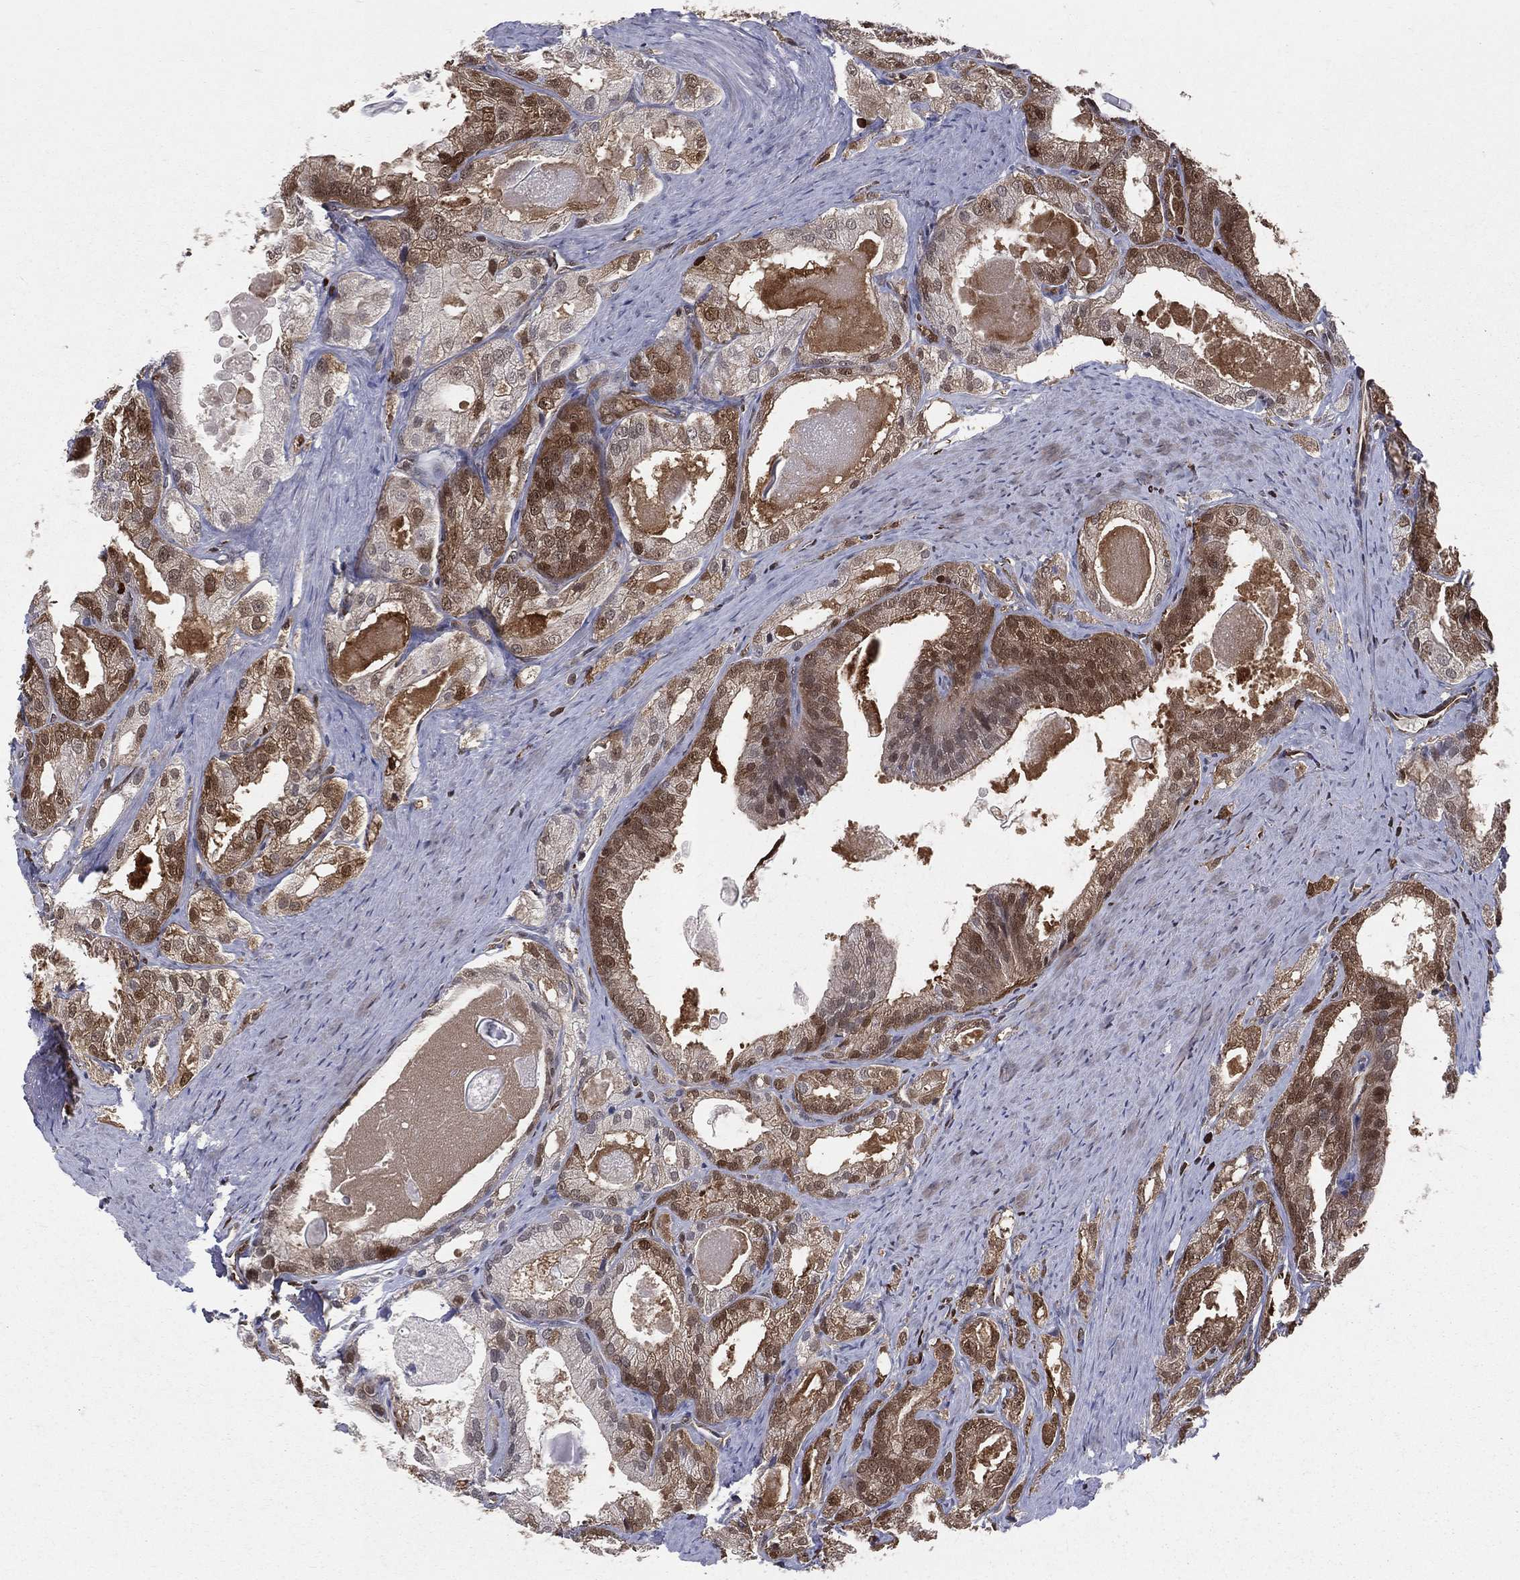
{"staining": {"intensity": "strong", "quantity": "25%-75%", "location": "cytoplasmic/membranous,nuclear"}, "tissue": "prostate cancer", "cell_type": "Tumor cells", "image_type": "cancer", "snomed": [{"axis": "morphology", "description": "Adenocarcinoma, NOS"}, {"axis": "morphology", "description": "Adenocarcinoma, High grade"}, {"axis": "topography", "description": "Prostate"}], "caption": "Prostate adenocarcinoma stained with immunohistochemistry shows strong cytoplasmic/membranous and nuclear staining in about 25%-75% of tumor cells.", "gene": "ENO1", "patient": {"sex": "male", "age": 70}}